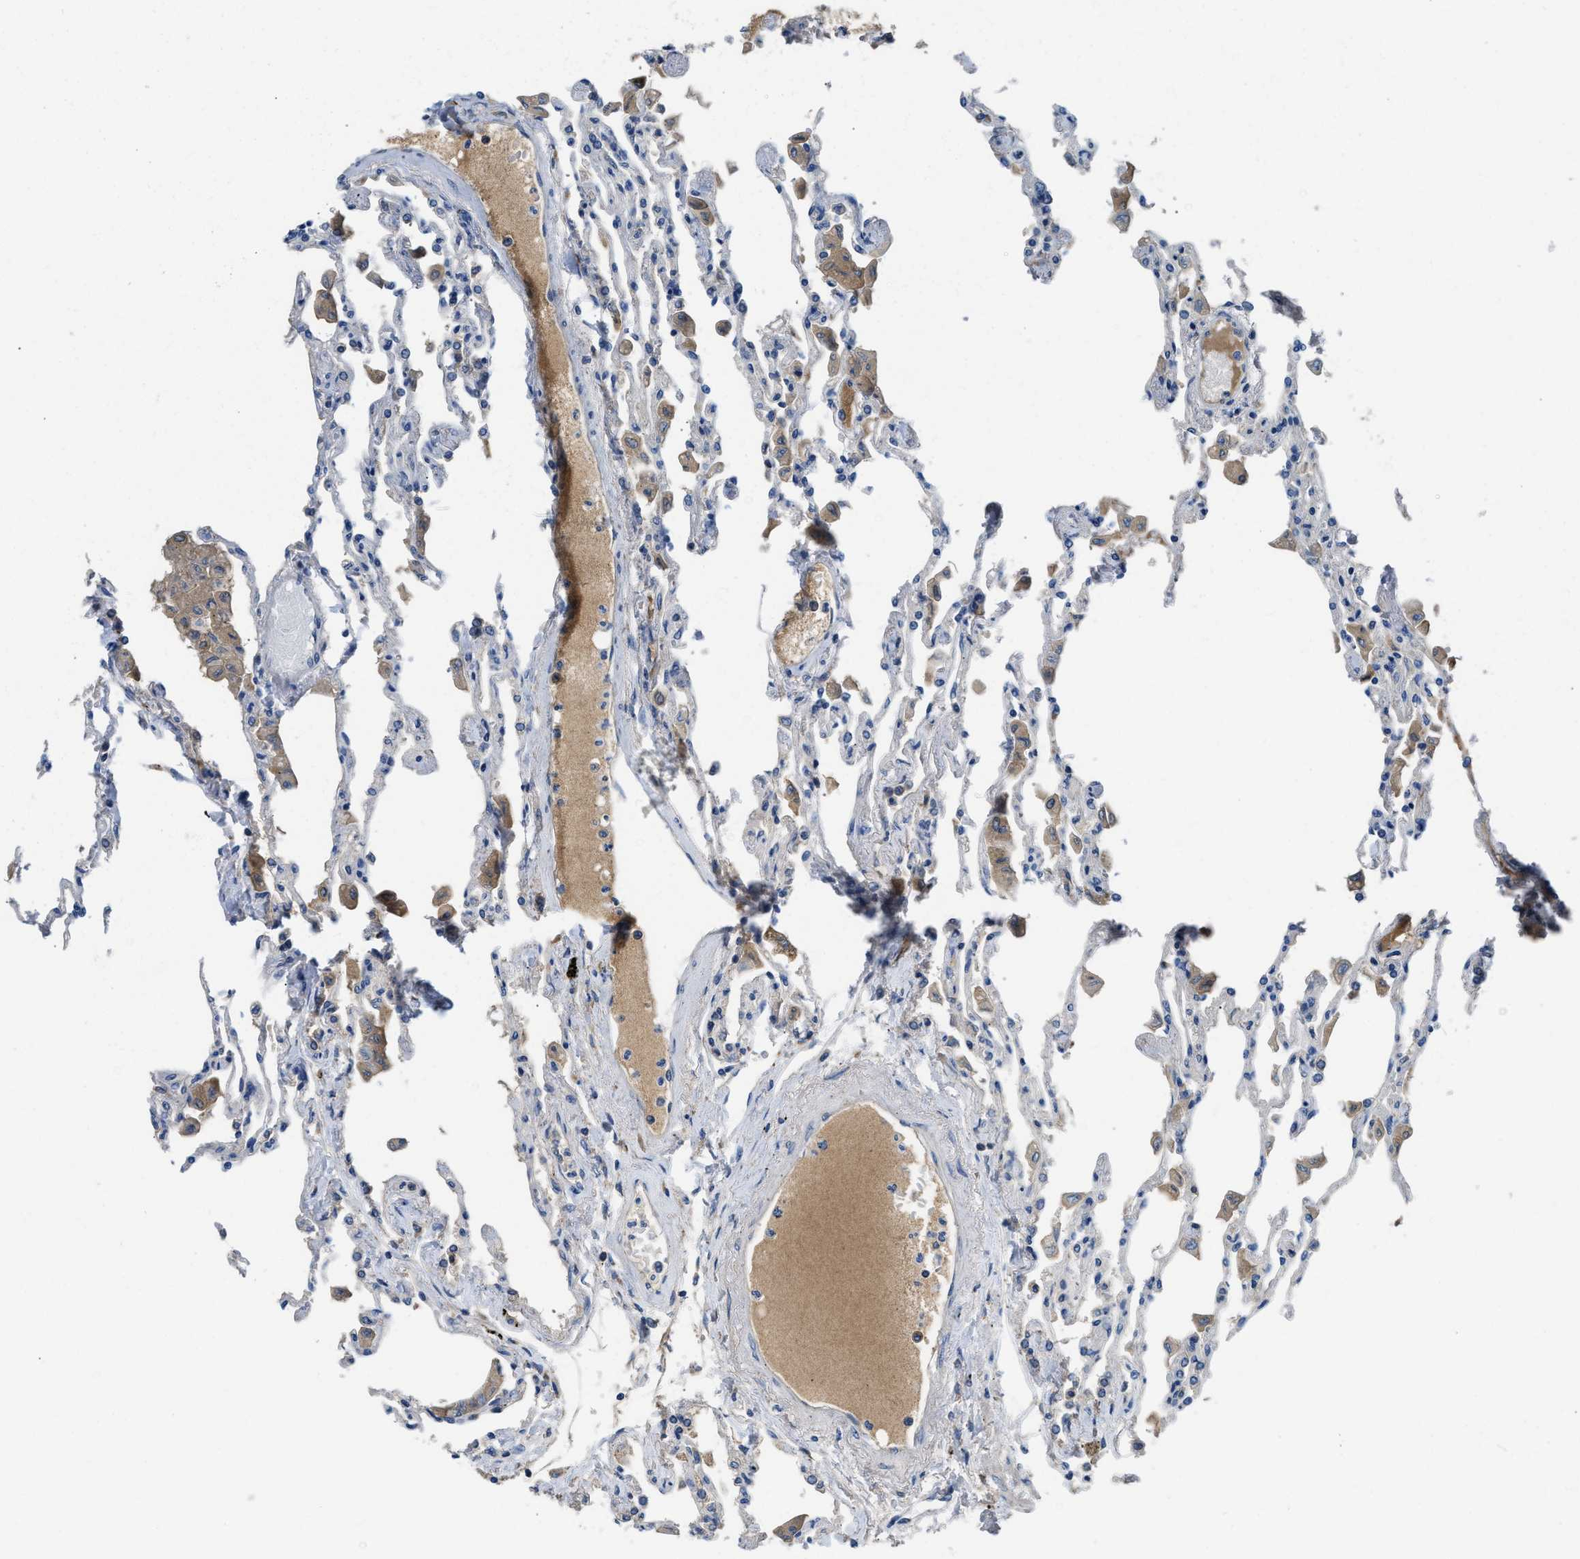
{"staining": {"intensity": "negative", "quantity": "none", "location": "none"}, "tissue": "lung", "cell_type": "Alveolar cells", "image_type": "normal", "snomed": [{"axis": "morphology", "description": "Normal tissue, NOS"}, {"axis": "topography", "description": "Bronchus"}, {"axis": "topography", "description": "Lung"}], "caption": "The IHC image has no significant expression in alveolar cells of lung. (Stains: DAB (3,3'-diaminobenzidine) immunohistochemistry with hematoxylin counter stain, Microscopy: brightfield microscopy at high magnification).", "gene": "C1S", "patient": {"sex": "female", "age": 49}}